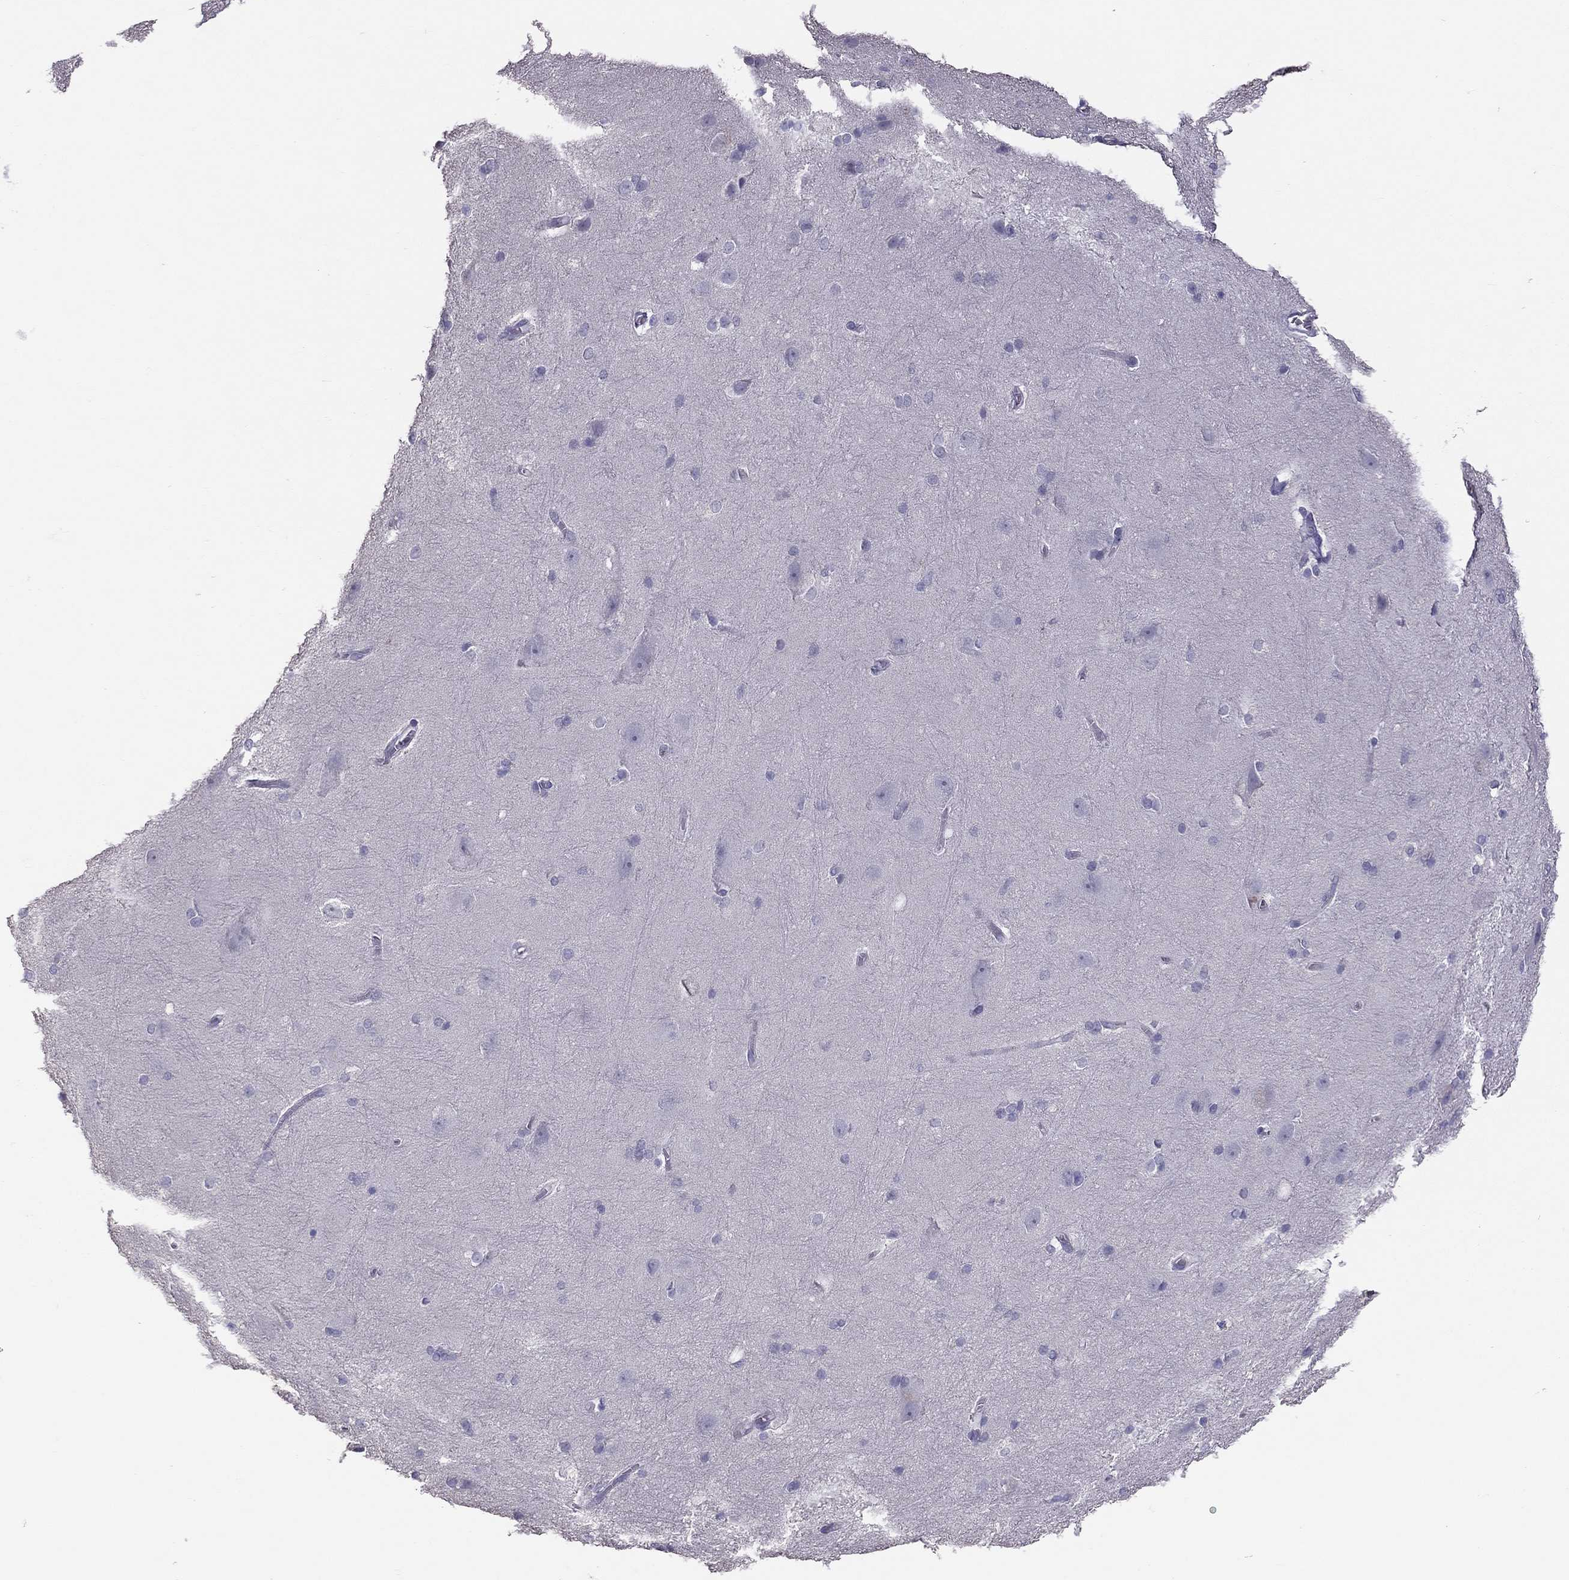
{"staining": {"intensity": "negative", "quantity": "none", "location": "none"}, "tissue": "hippocampus", "cell_type": "Glial cells", "image_type": "normal", "snomed": [{"axis": "morphology", "description": "Normal tissue, NOS"}, {"axis": "topography", "description": "Cerebral cortex"}, {"axis": "topography", "description": "Hippocampus"}], "caption": "Human hippocampus stained for a protein using immunohistochemistry (IHC) displays no positivity in glial cells.", "gene": "FRMD1", "patient": {"sex": "female", "age": 19}}